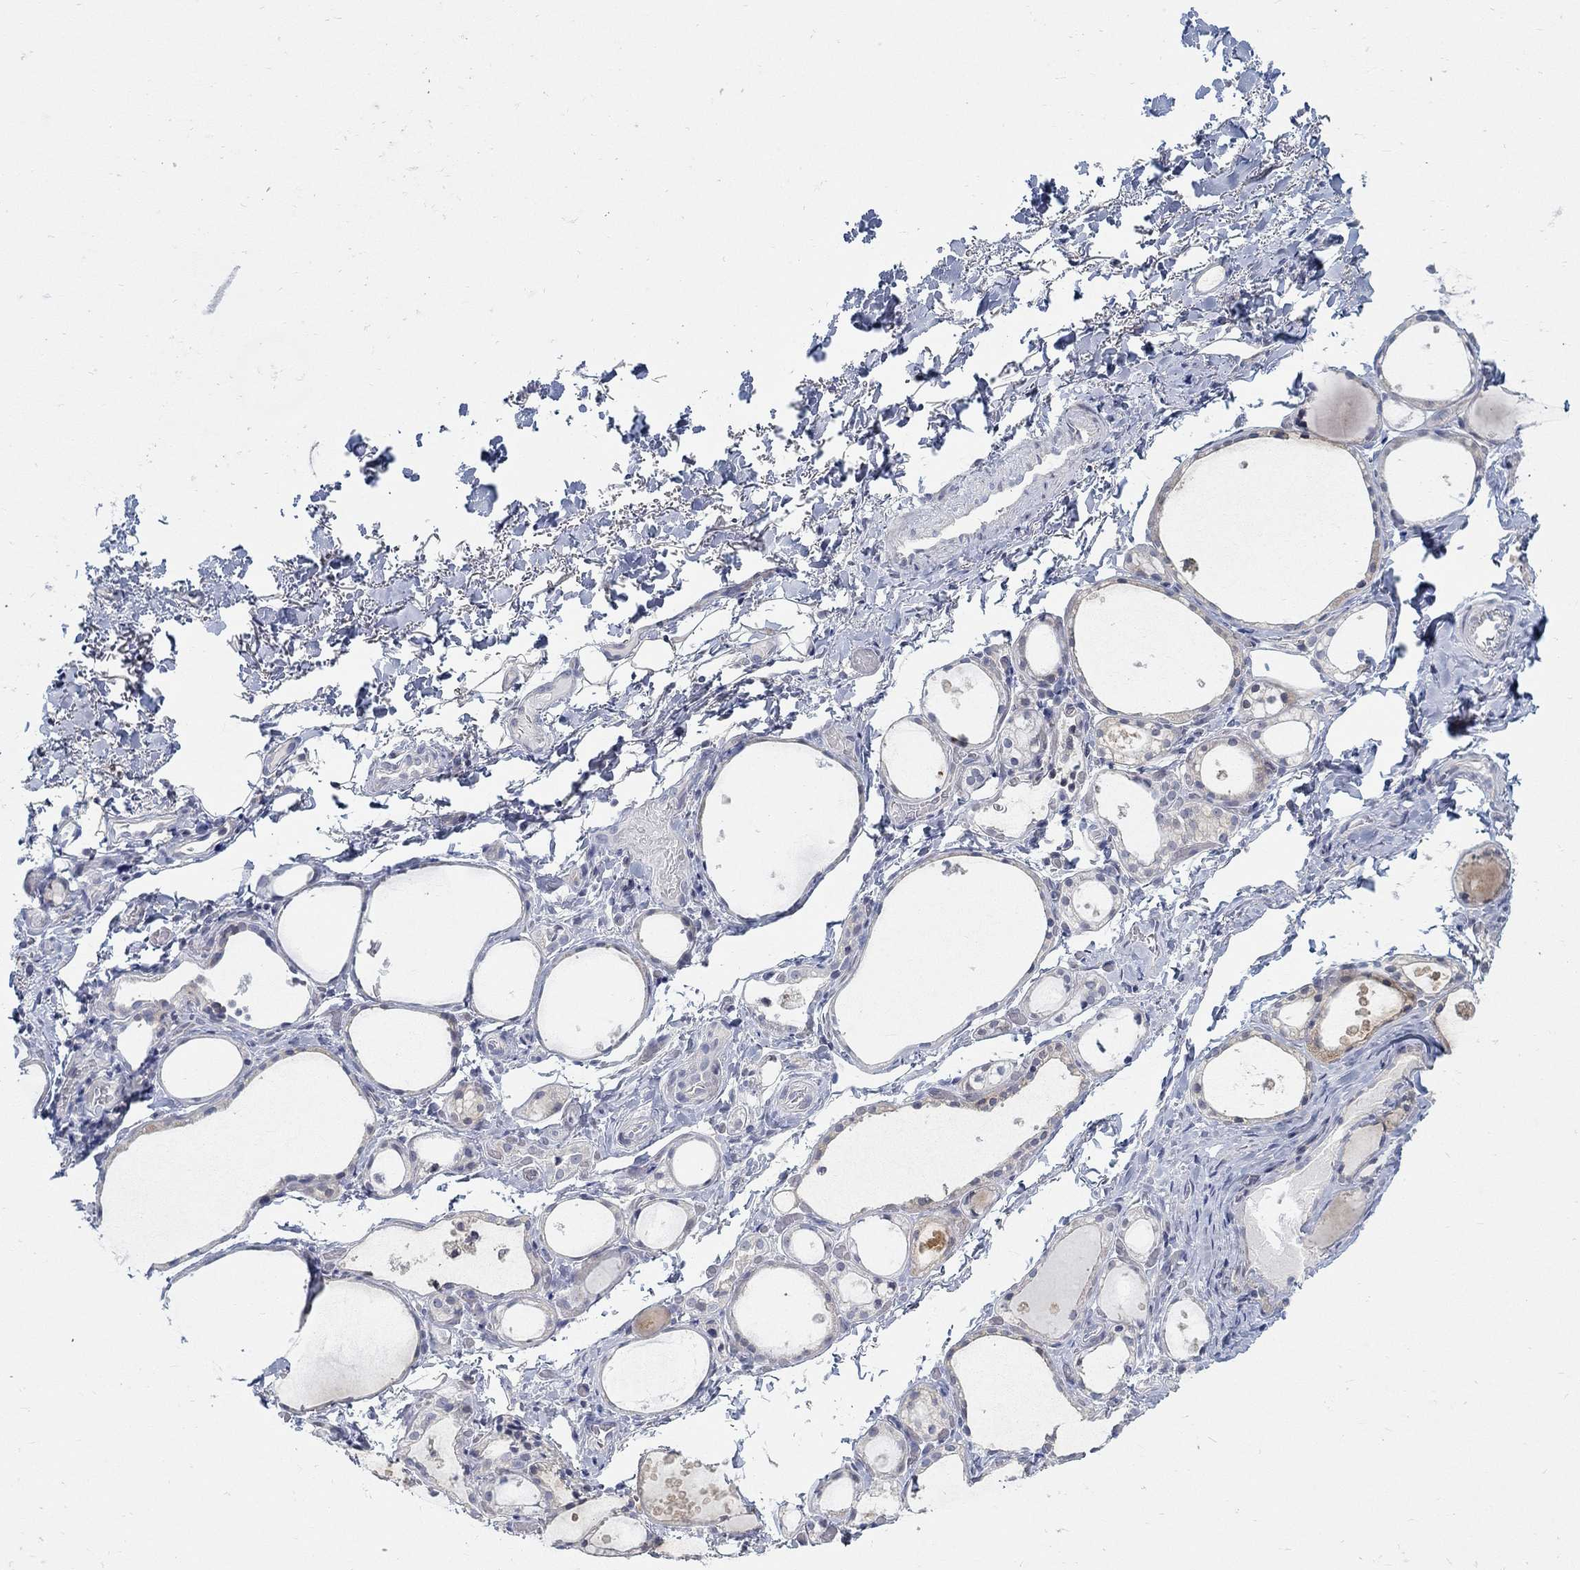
{"staining": {"intensity": "negative", "quantity": "none", "location": "none"}, "tissue": "thyroid gland", "cell_type": "Glandular cells", "image_type": "normal", "snomed": [{"axis": "morphology", "description": "Normal tissue, NOS"}, {"axis": "topography", "description": "Thyroid gland"}], "caption": "Glandular cells show no significant protein expression in benign thyroid gland. The staining was performed using DAB (3,3'-diaminobenzidine) to visualize the protein expression in brown, while the nuclei were stained in blue with hematoxylin (Magnification: 20x).", "gene": "ANO7", "patient": {"sex": "male", "age": 68}}